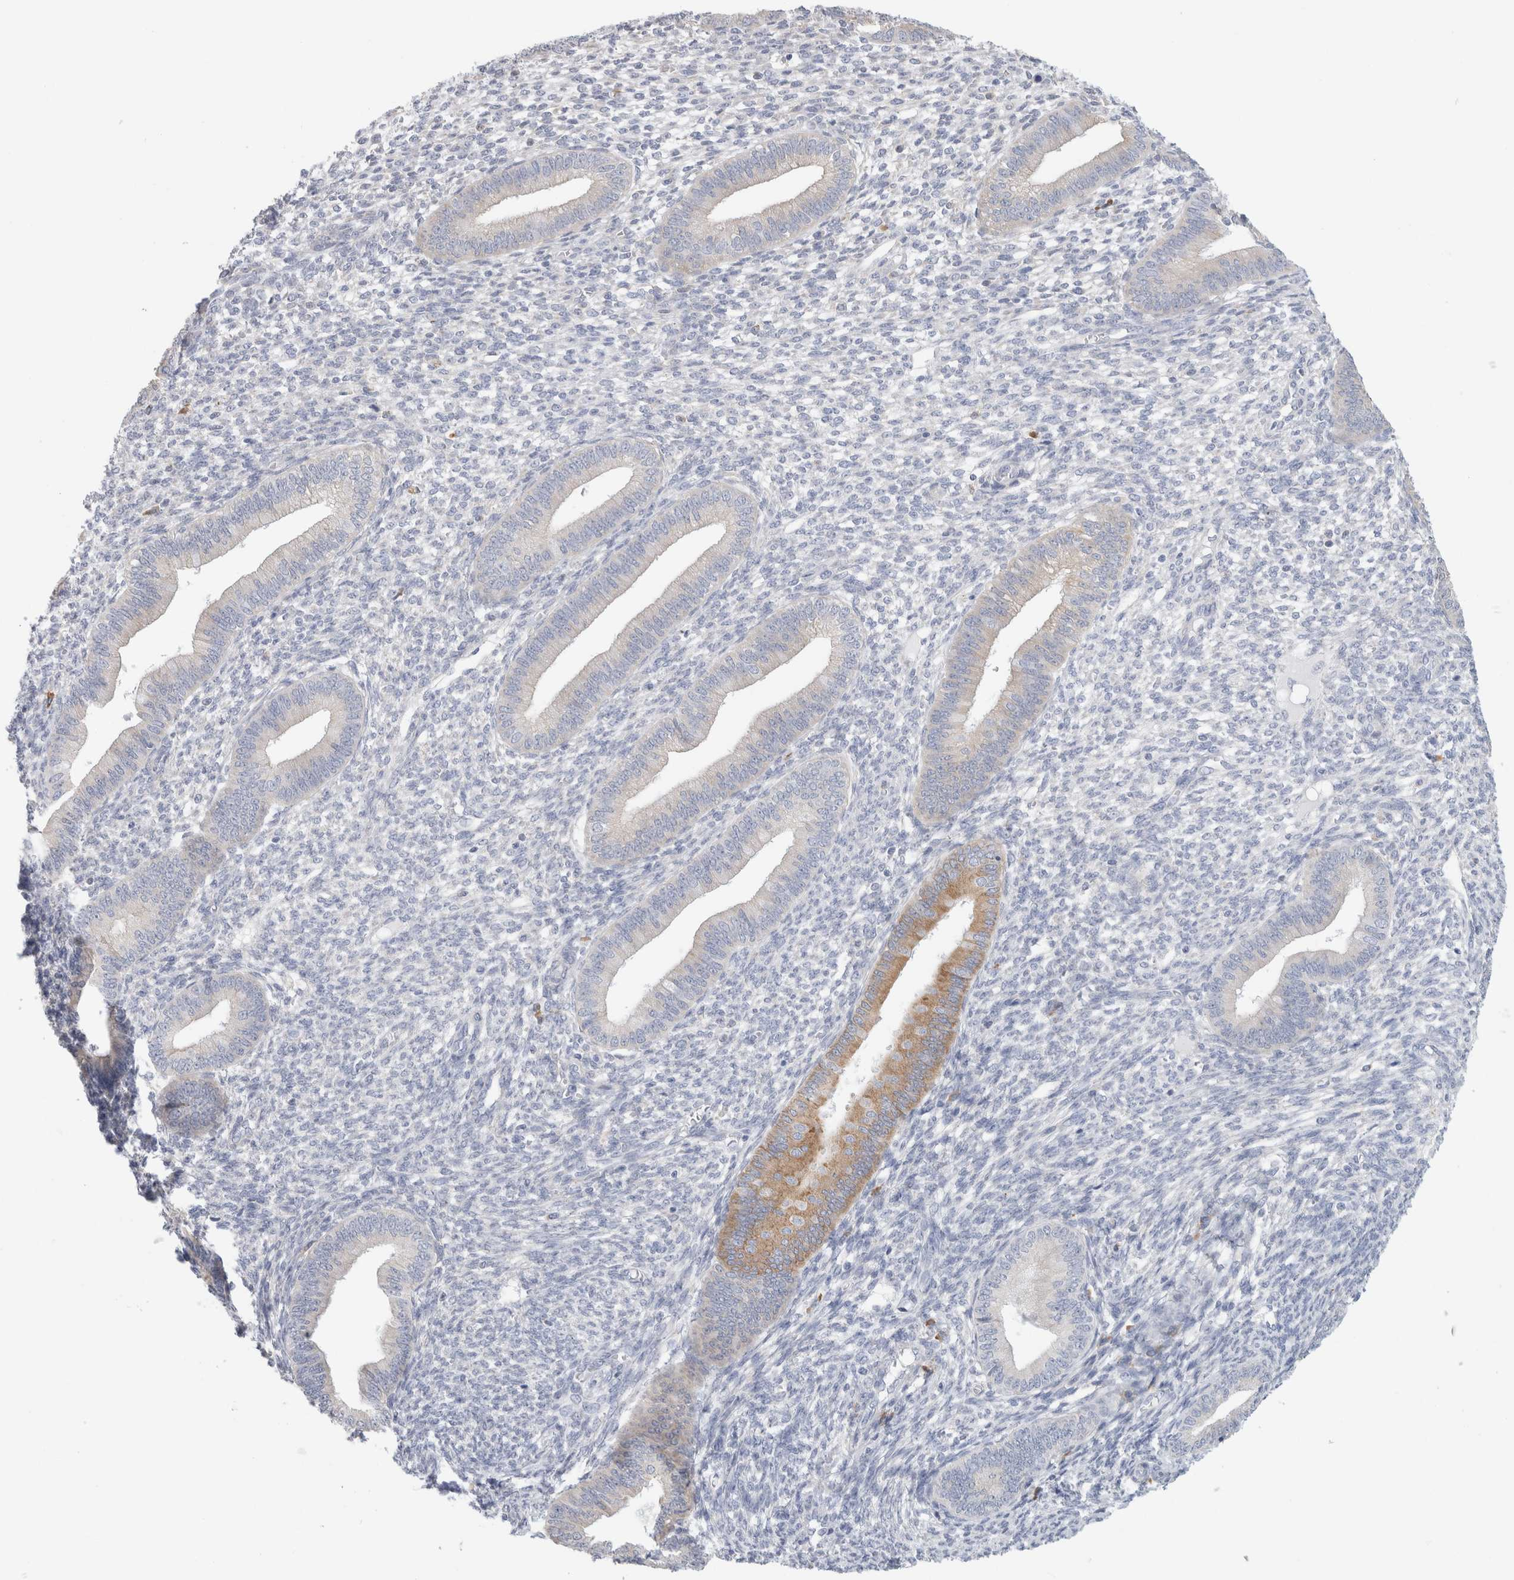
{"staining": {"intensity": "negative", "quantity": "none", "location": "none"}, "tissue": "endometrium", "cell_type": "Cells in endometrial stroma", "image_type": "normal", "snomed": [{"axis": "morphology", "description": "Normal tissue, NOS"}, {"axis": "topography", "description": "Endometrium"}], "caption": "High magnification brightfield microscopy of benign endometrium stained with DAB (brown) and counterstained with hematoxylin (blue): cells in endometrial stroma show no significant expression.", "gene": "CSK", "patient": {"sex": "female", "age": 46}}